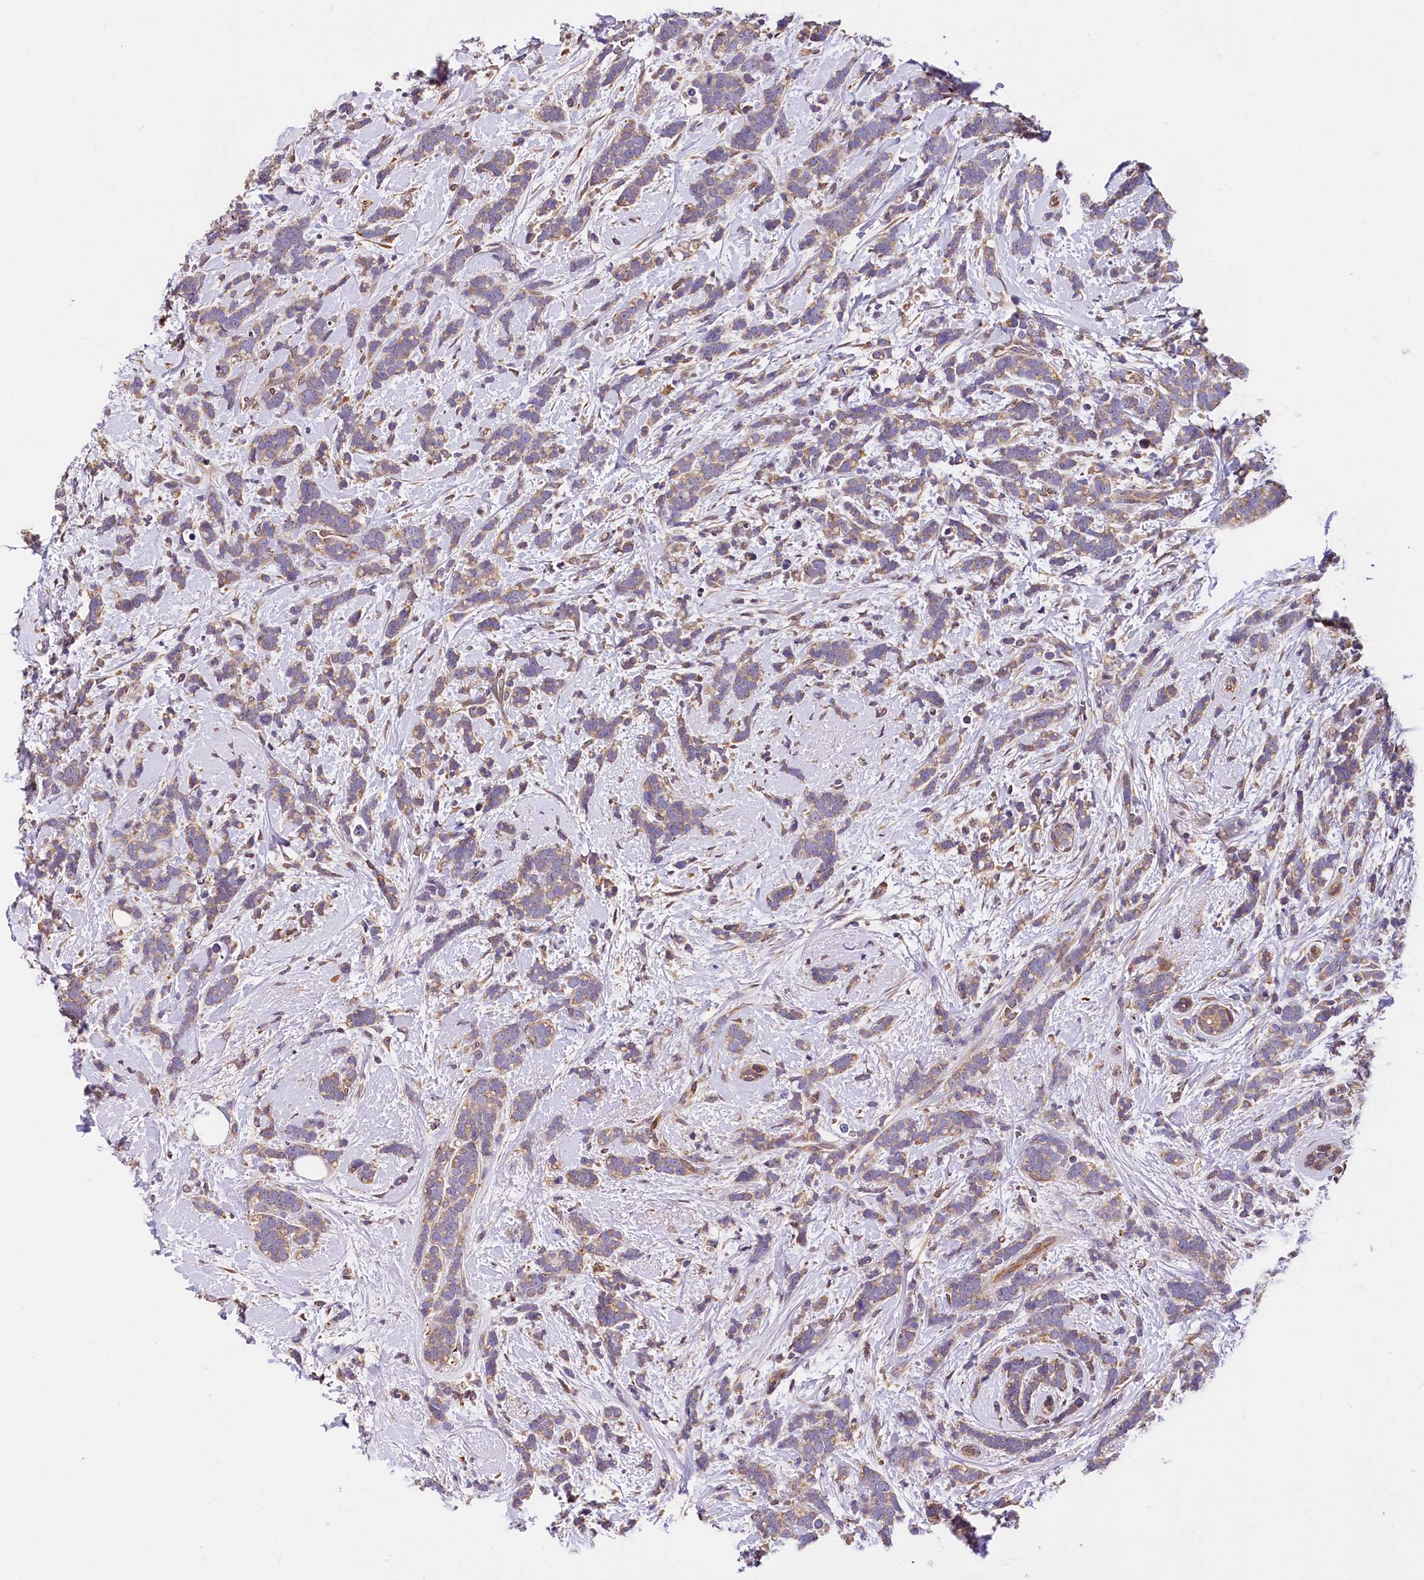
{"staining": {"intensity": "moderate", "quantity": "25%-75%", "location": "cytoplasmic/membranous"}, "tissue": "breast cancer", "cell_type": "Tumor cells", "image_type": "cancer", "snomed": [{"axis": "morphology", "description": "Lobular carcinoma"}, {"axis": "topography", "description": "Breast"}], "caption": "A brown stain labels moderate cytoplasmic/membranous positivity of a protein in human breast cancer (lobular carcinoma) tumor cells.", "gene": "SUPV3L1", "patient": {"sex": "female", "age": 58}}